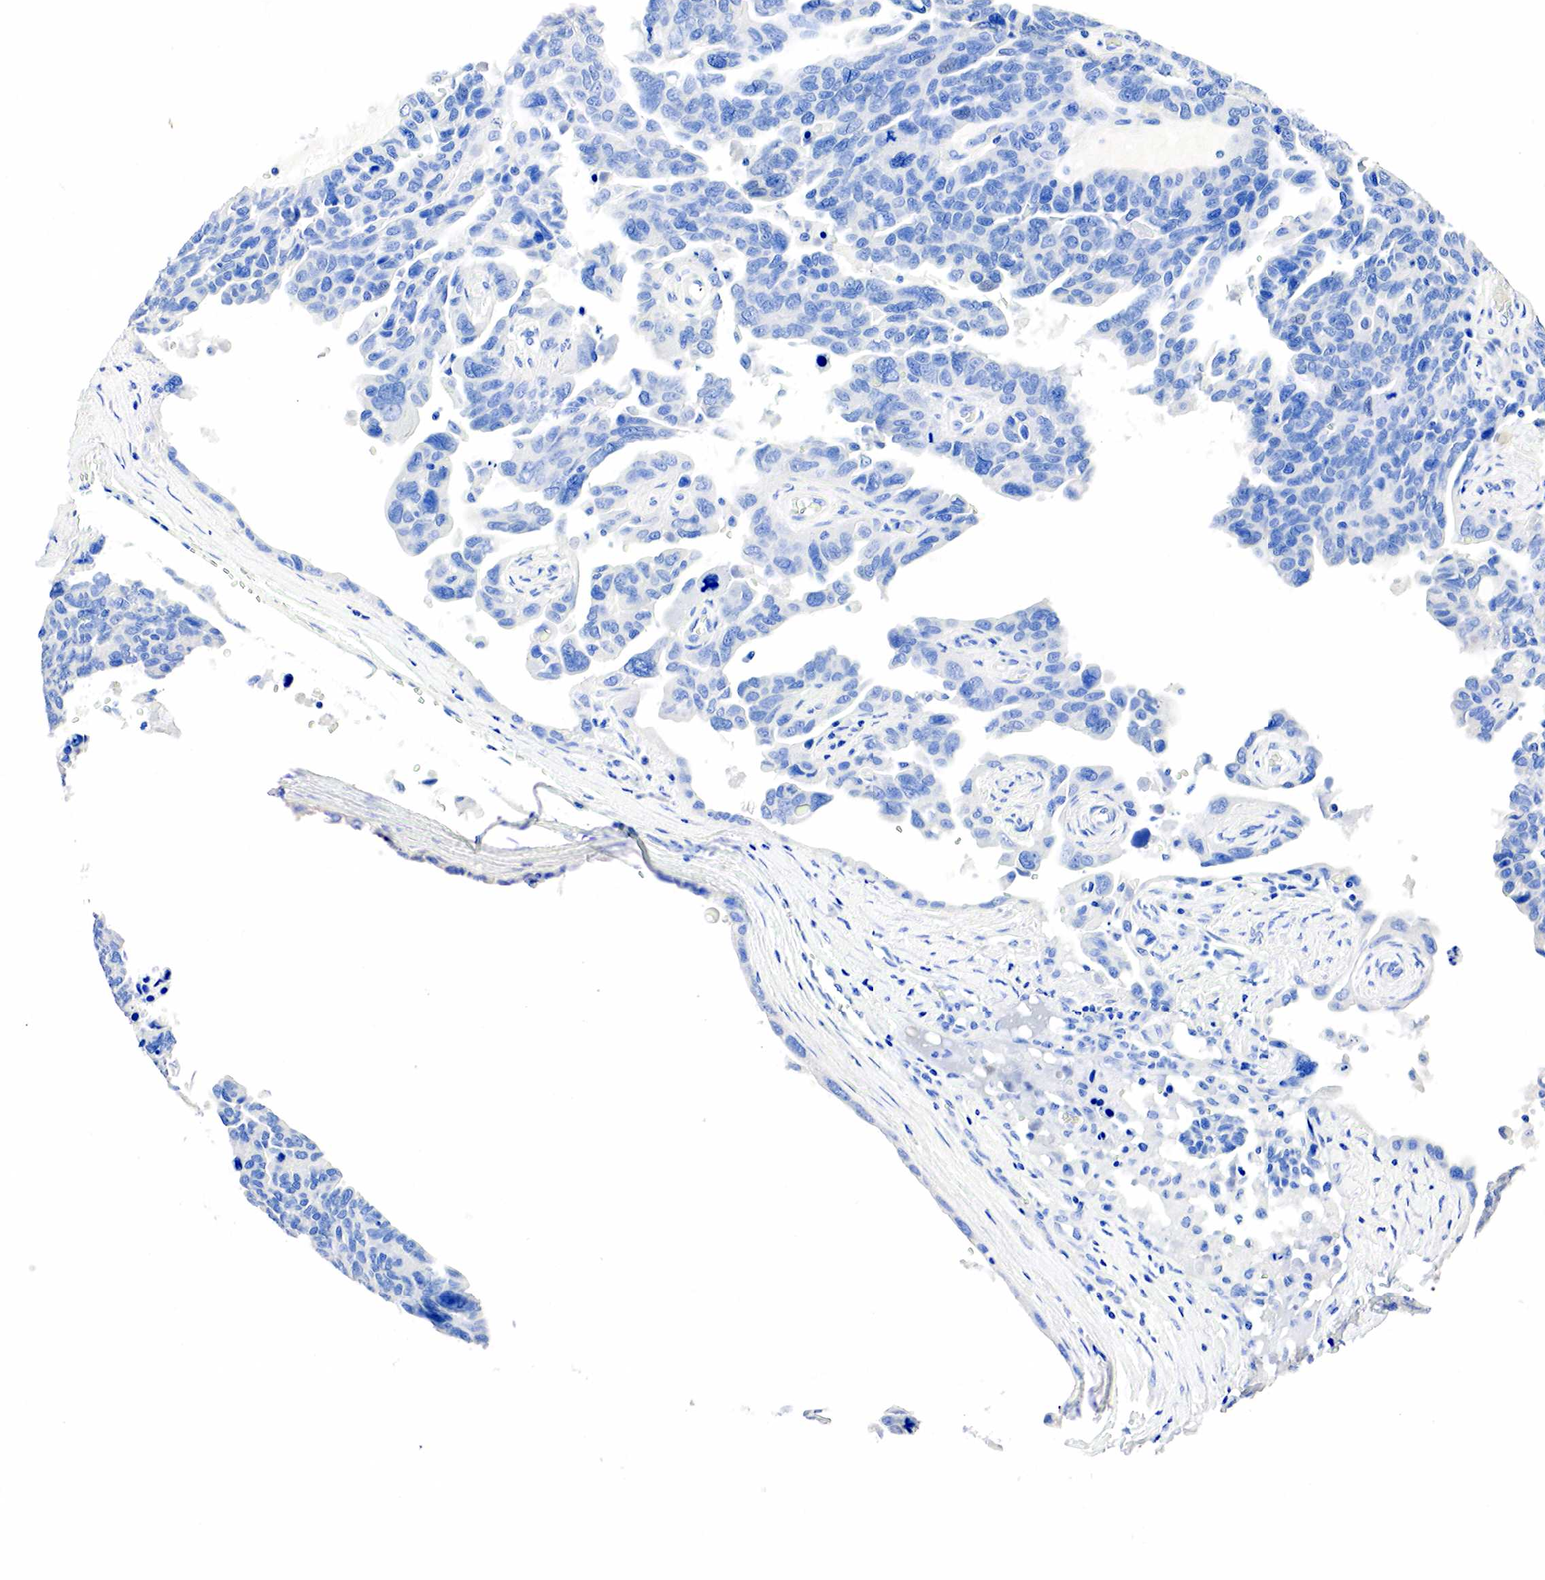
{"staining": {"intensity": "negative", "quantity": "none", "location": "none"}, "tissue": "ovarian cancer", "cell_type": "Tumor cells", "image_type": "cancer", "snomed": [{"axis": "morphology", "description": "Cystadenocarcinoma, serous, NOS"}, {"axis": "topography", "description": "Ovary"}], "caption": "This is an immunohistochemistry micrograph of ovarian serous cystadenocarcinoma. There is no positivity in tumor cells.", "gene": "SST", "patient": {"sex": "female", "age": 64}}